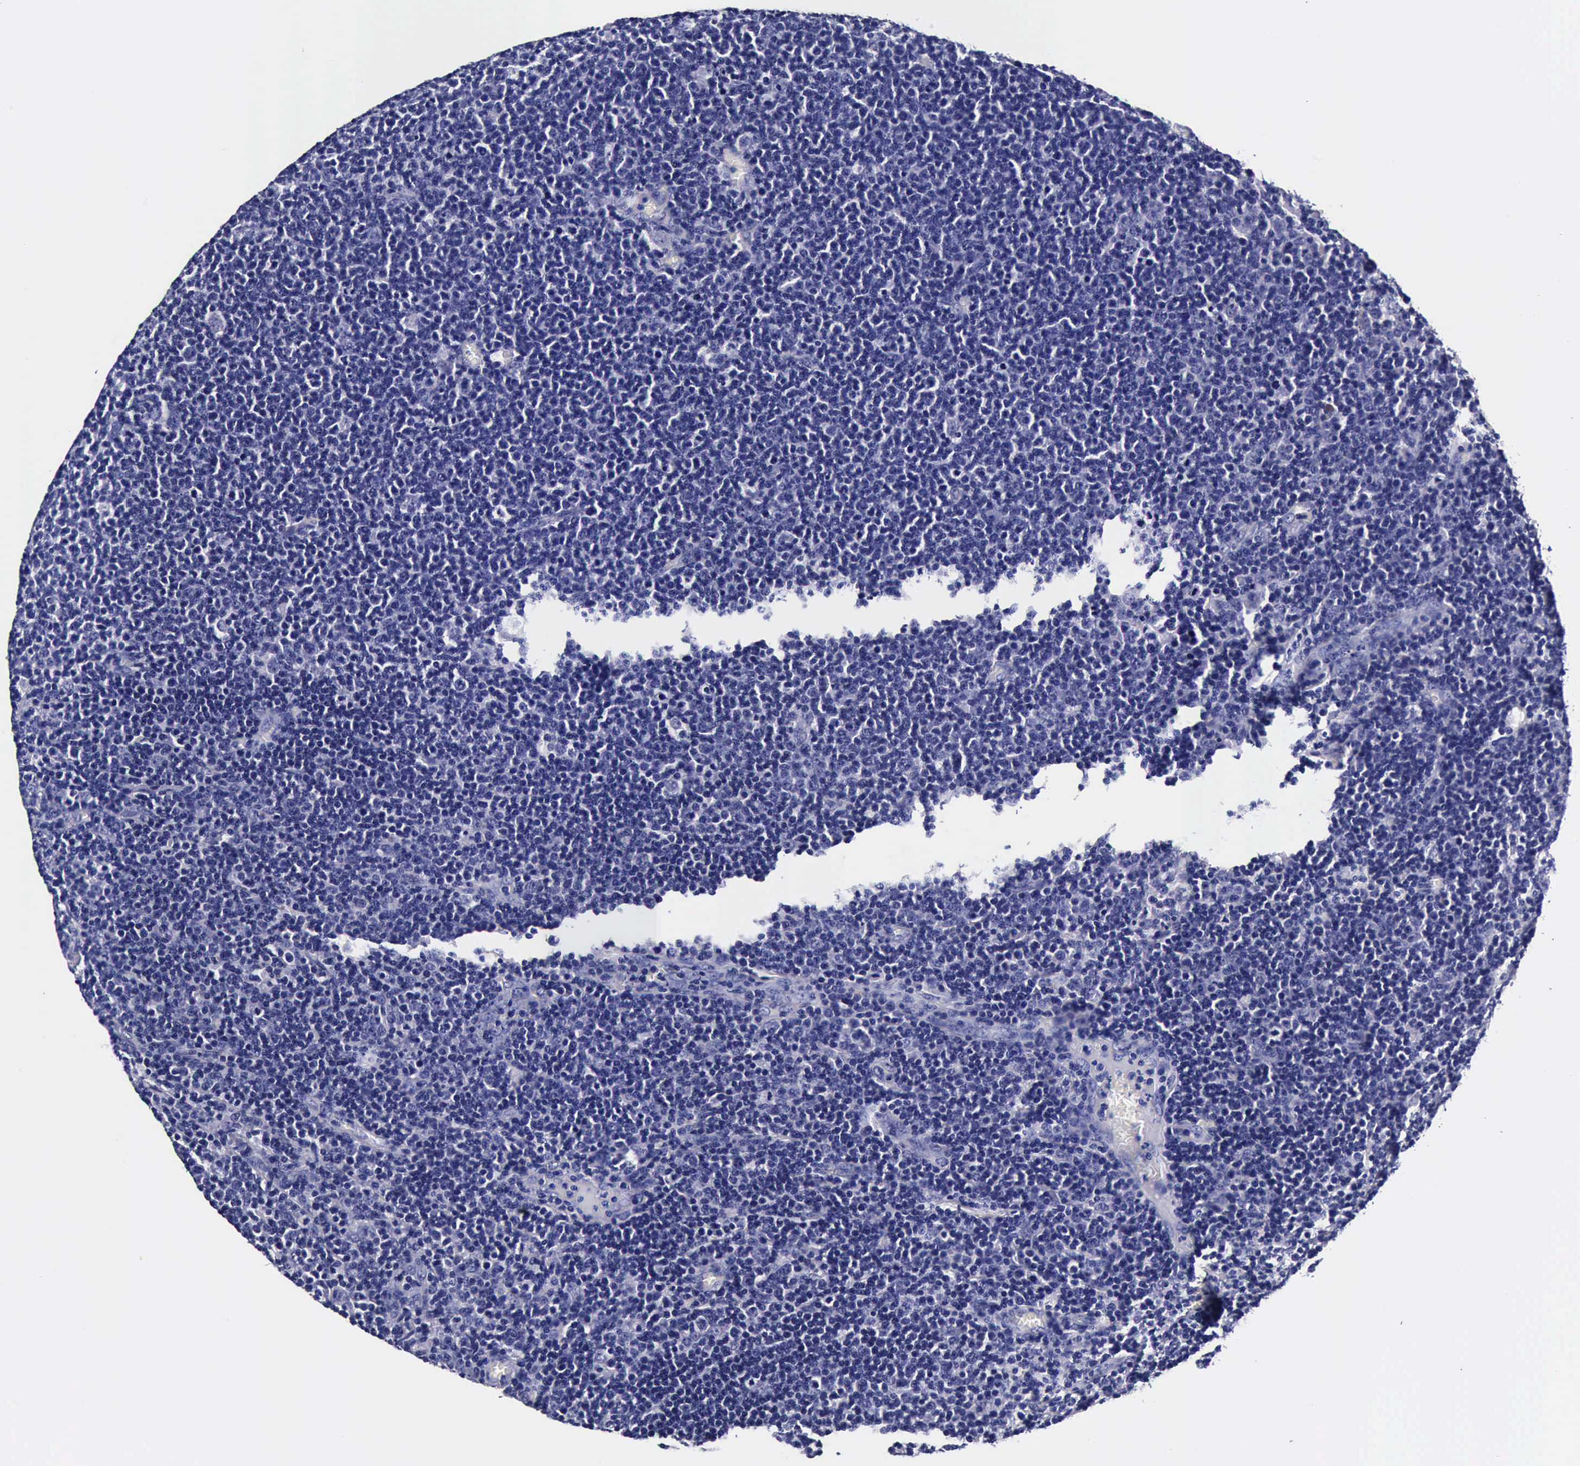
{"staining": {"intensity": "negative", "quantity": "none", "location": "none"}, "tissue": "lymphoma", "cell_type": "Tumor cells", "image_type": "cancer", "snomed": [{"axis": "morphology", "description": "Malignant lymphoma, non-Hodgkin's type, Low grade"}, {"axis": "topography", "description": "Lymph node"}], "caption": "The image displays no staining of tumor cells in low-grade malignant lymphoma, non-Hodgkin's type.", "gene": "IAPP", "patient": {"sex": "male", "age": 74}}